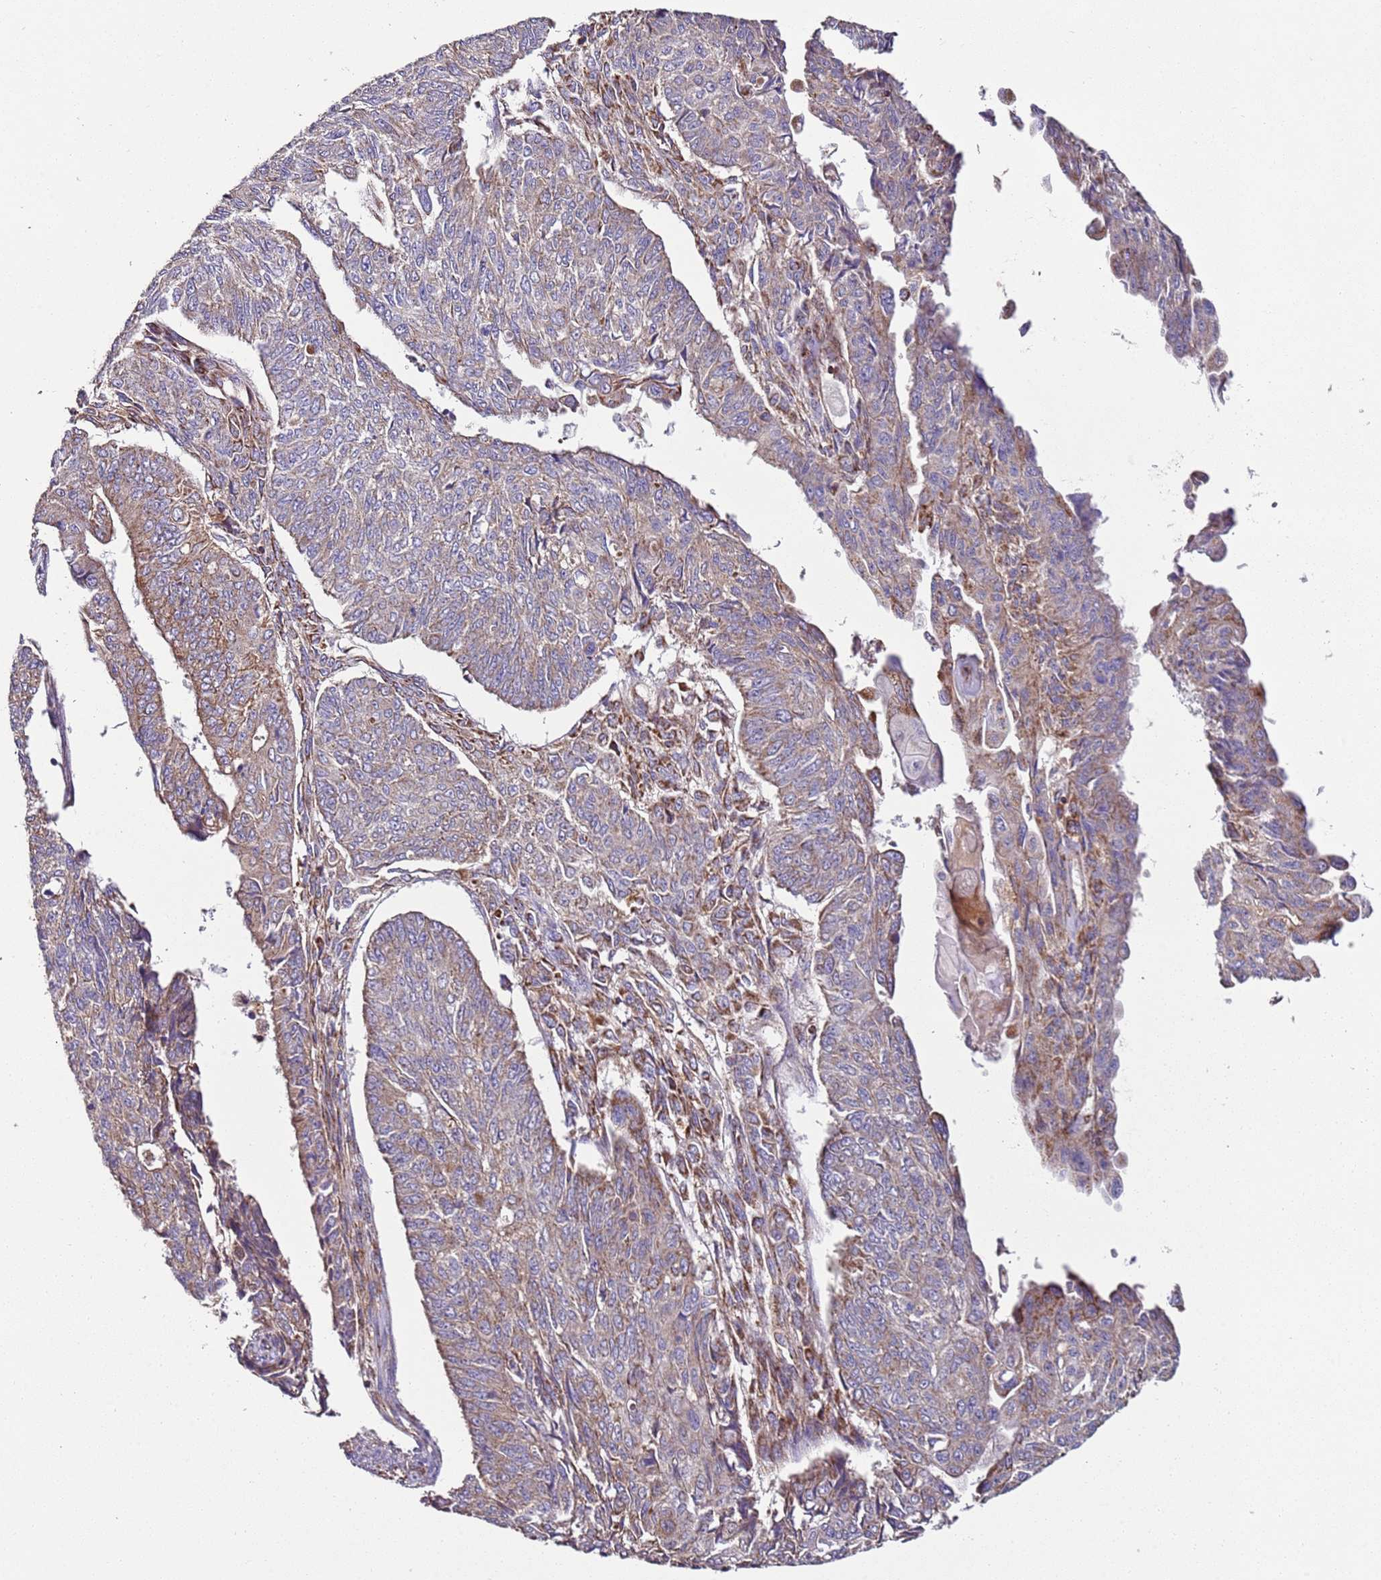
{"staining": {"intensity": "weak", "quantity": "25%-75%", "location": "cytoplasmic/membranous"}, "tissue": "endometrial cancer", "cell_type": "Tumor cells", "image_type": "cancer", "snomed": [{"axis": "morphology", "description": "Adenocarcinoma, NOS"}, {"axis": "topography", "description": "Endometrium"}], "caption": "Adenocarcinoma (endometrial) tissue shows weak cytoplasmic/membranous positivity in about 25%-75% of tumor cells The staining is performed using DAB brown chromogen to label protein expression. The nuclei are counter-stained blue using hematoxylin.", "gene": "RMND5A", "patient": {"sex": "female", "age": 32}}